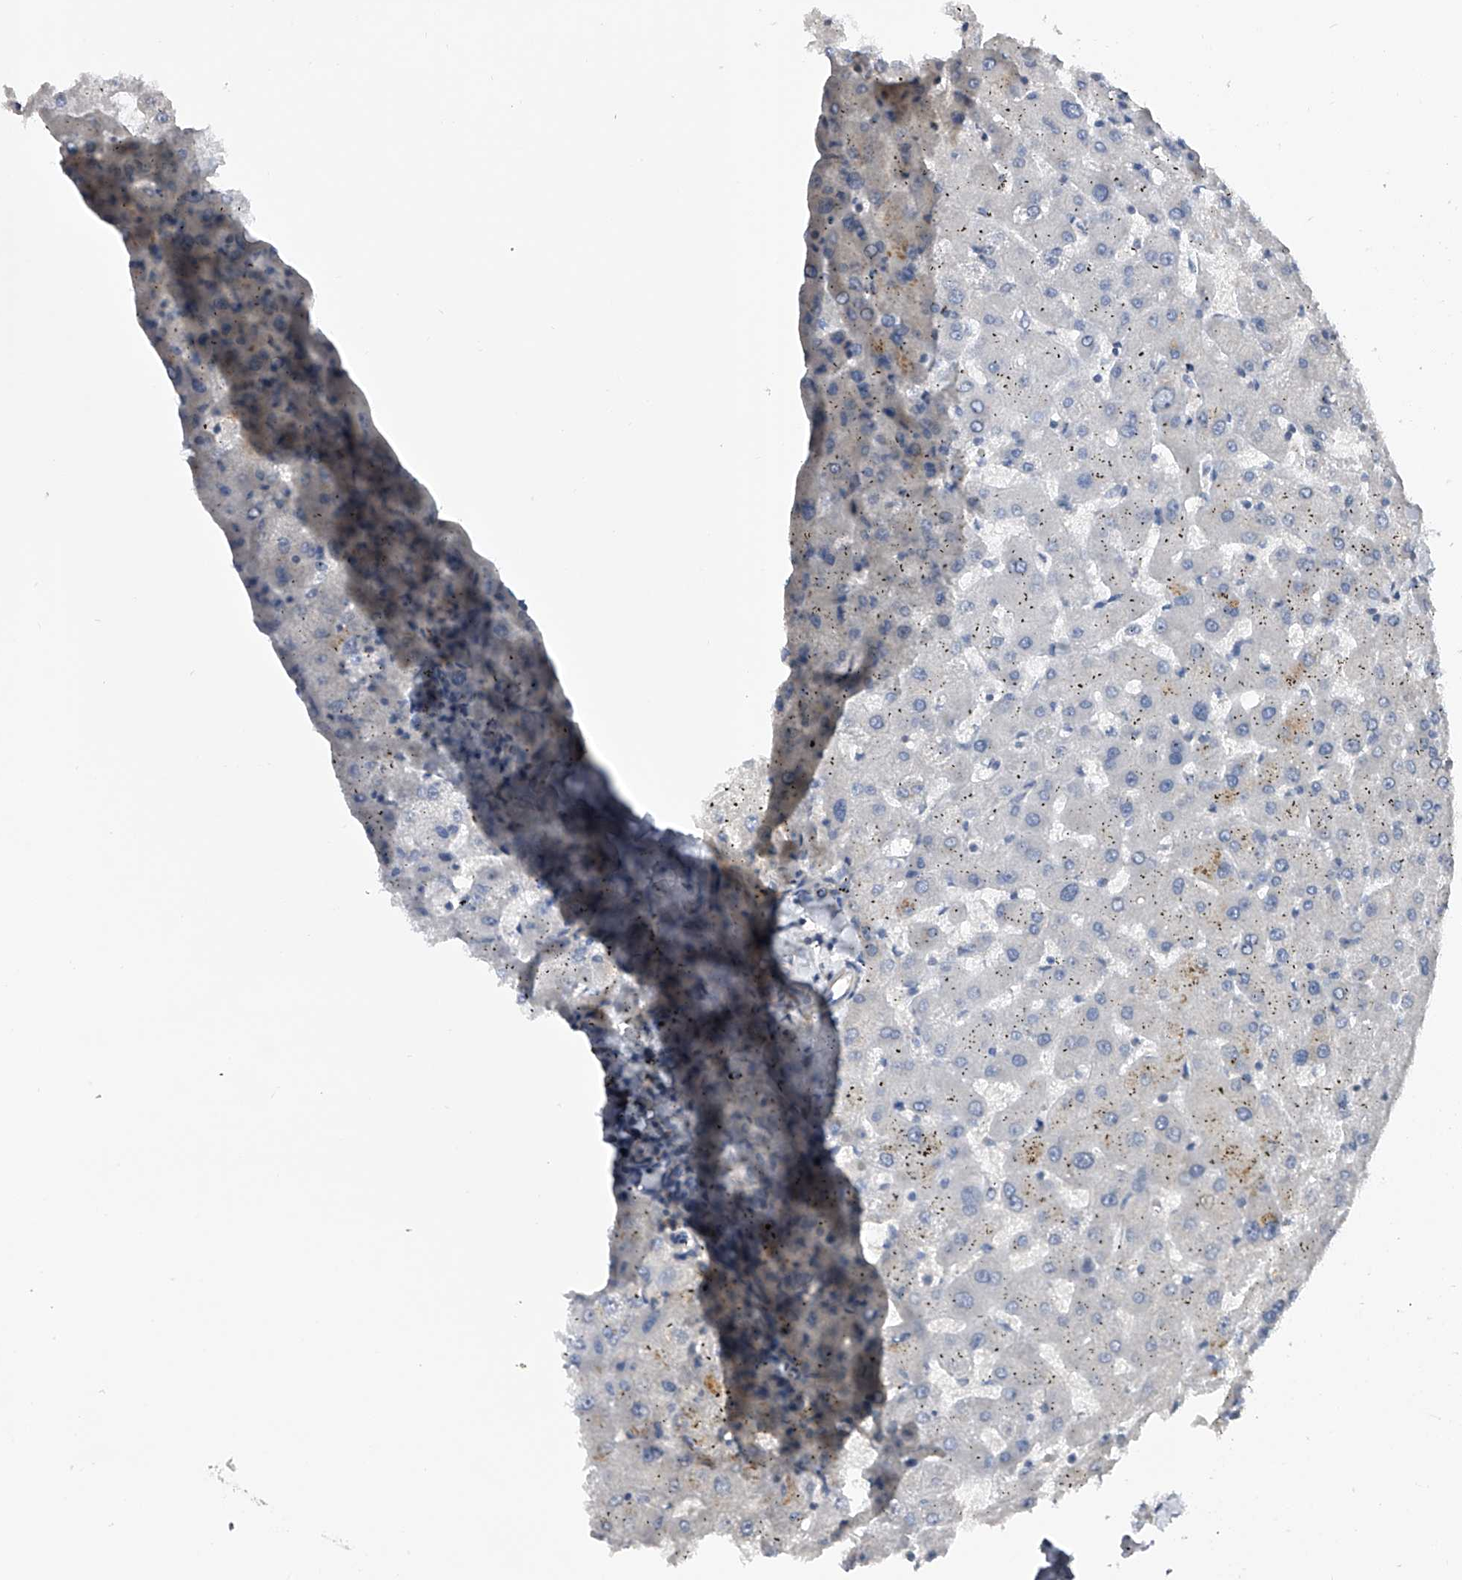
{"staining": {"intensity": "negative", "quantity": "none", "location": "none"}, "tissue": "liver", "cell_type": "Cholangiocytes", "image_type": "normal", "snomed": [{"axis": "morphology", "description": "Normal tissue, NOS"}, {"axis": "topography", "description": "Liver"}], "caption": "IHC of normal human liver demonstrates no positivity in cholangiocytes.", "gene": "CFAP298", "patient": {"sex": "female", "age": 63}}